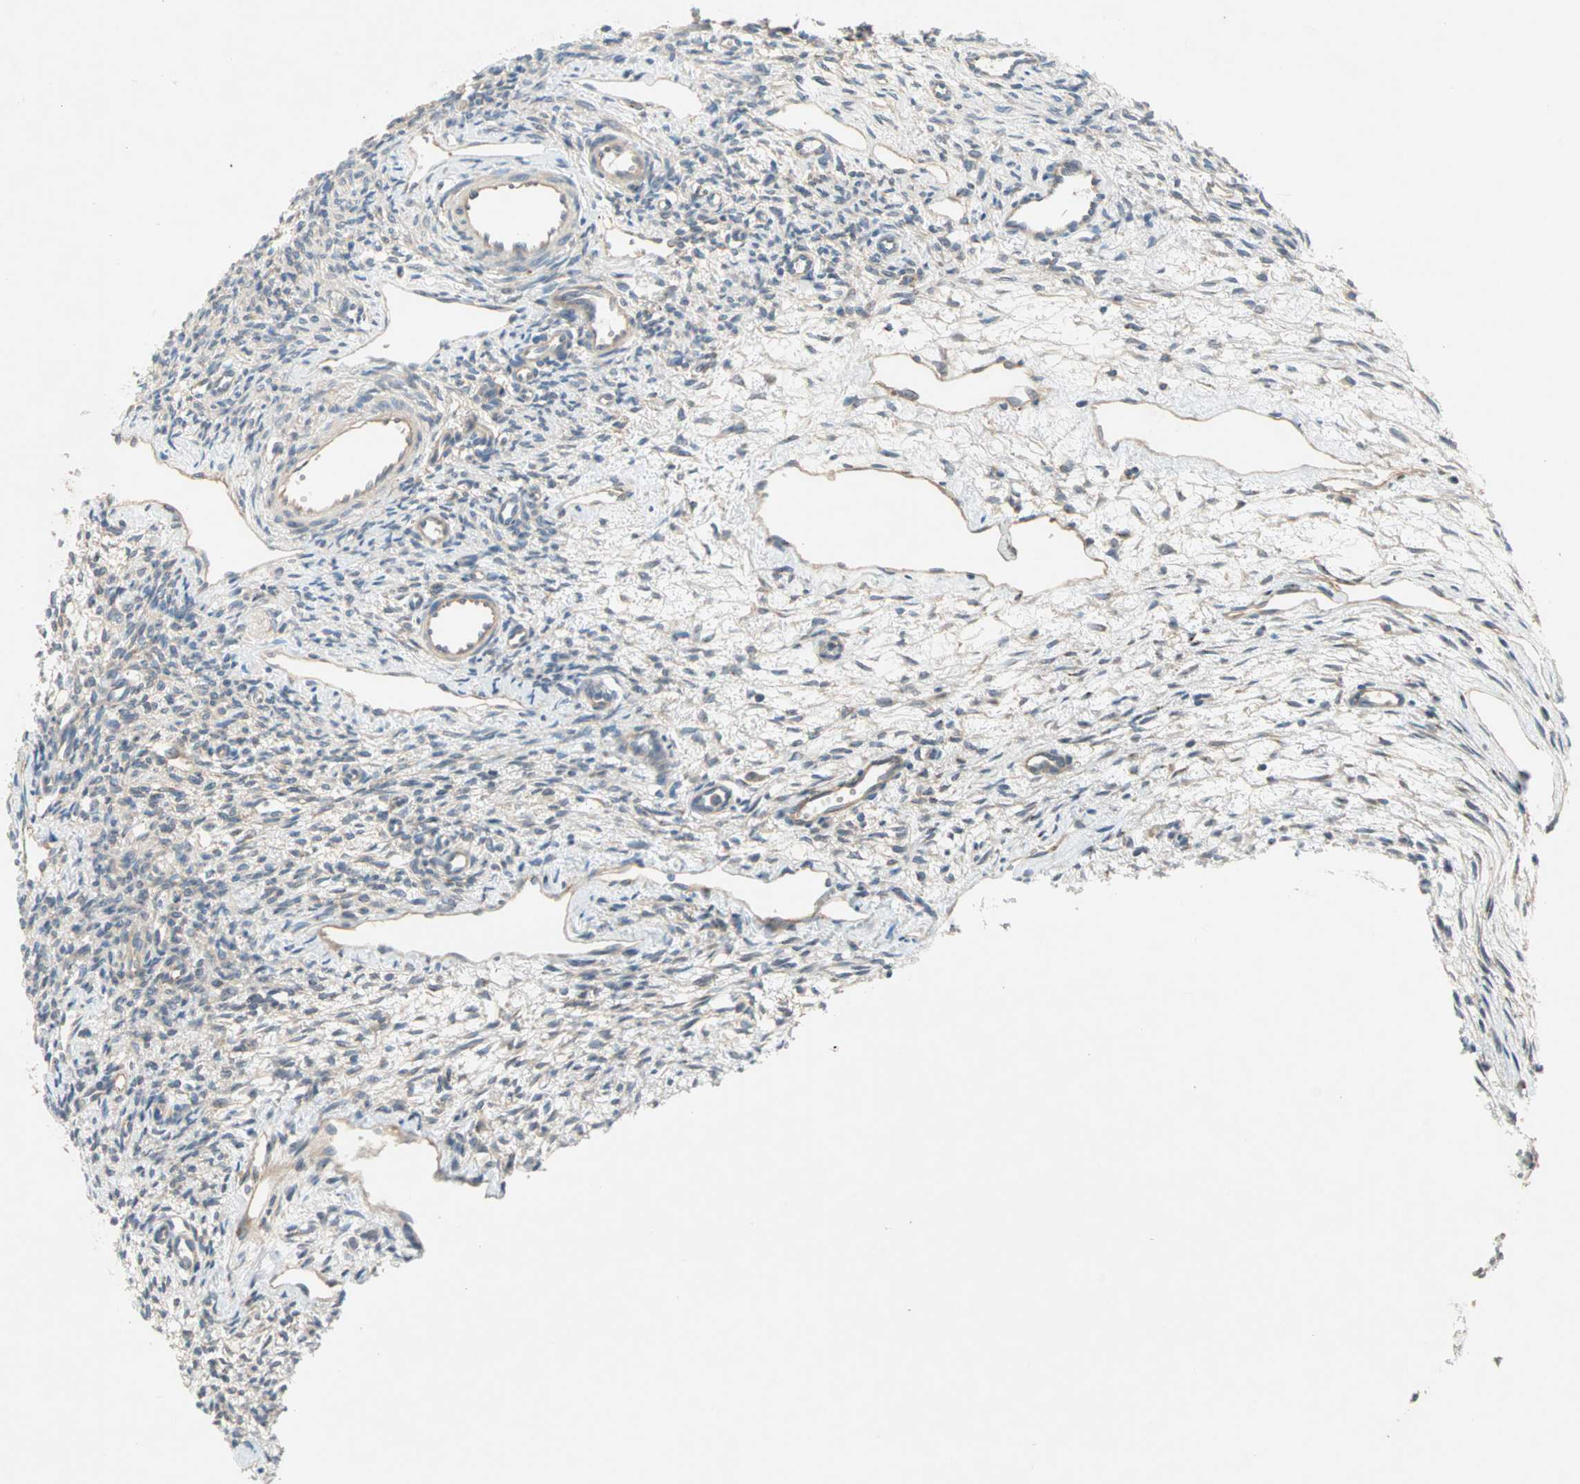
{"staining": {"intensity": "weak", "quantity": "<25%", "location": "cytoplasmic/membranous"}, "tissue": "ovary", "cell_type": "Follicle cells", "image_type": "normal", "snomed": [{"axis": "morphology", "description": "Normal tissue, NOS"}, {"axis": "topography", "description": "Ovary"}], "caption": "Histopathology image shows no significant protein staining in follicle cells of unremarkable ovary. The staining was performed using DAB (3,3'-diaminobenzidine) to visualize the protein expression in brown, while the nuclei were stained in blue with hematoxylin (Magnification: 20x).", "gene": "PDE8A", "patient": {"sex": "female", "age": 33}}